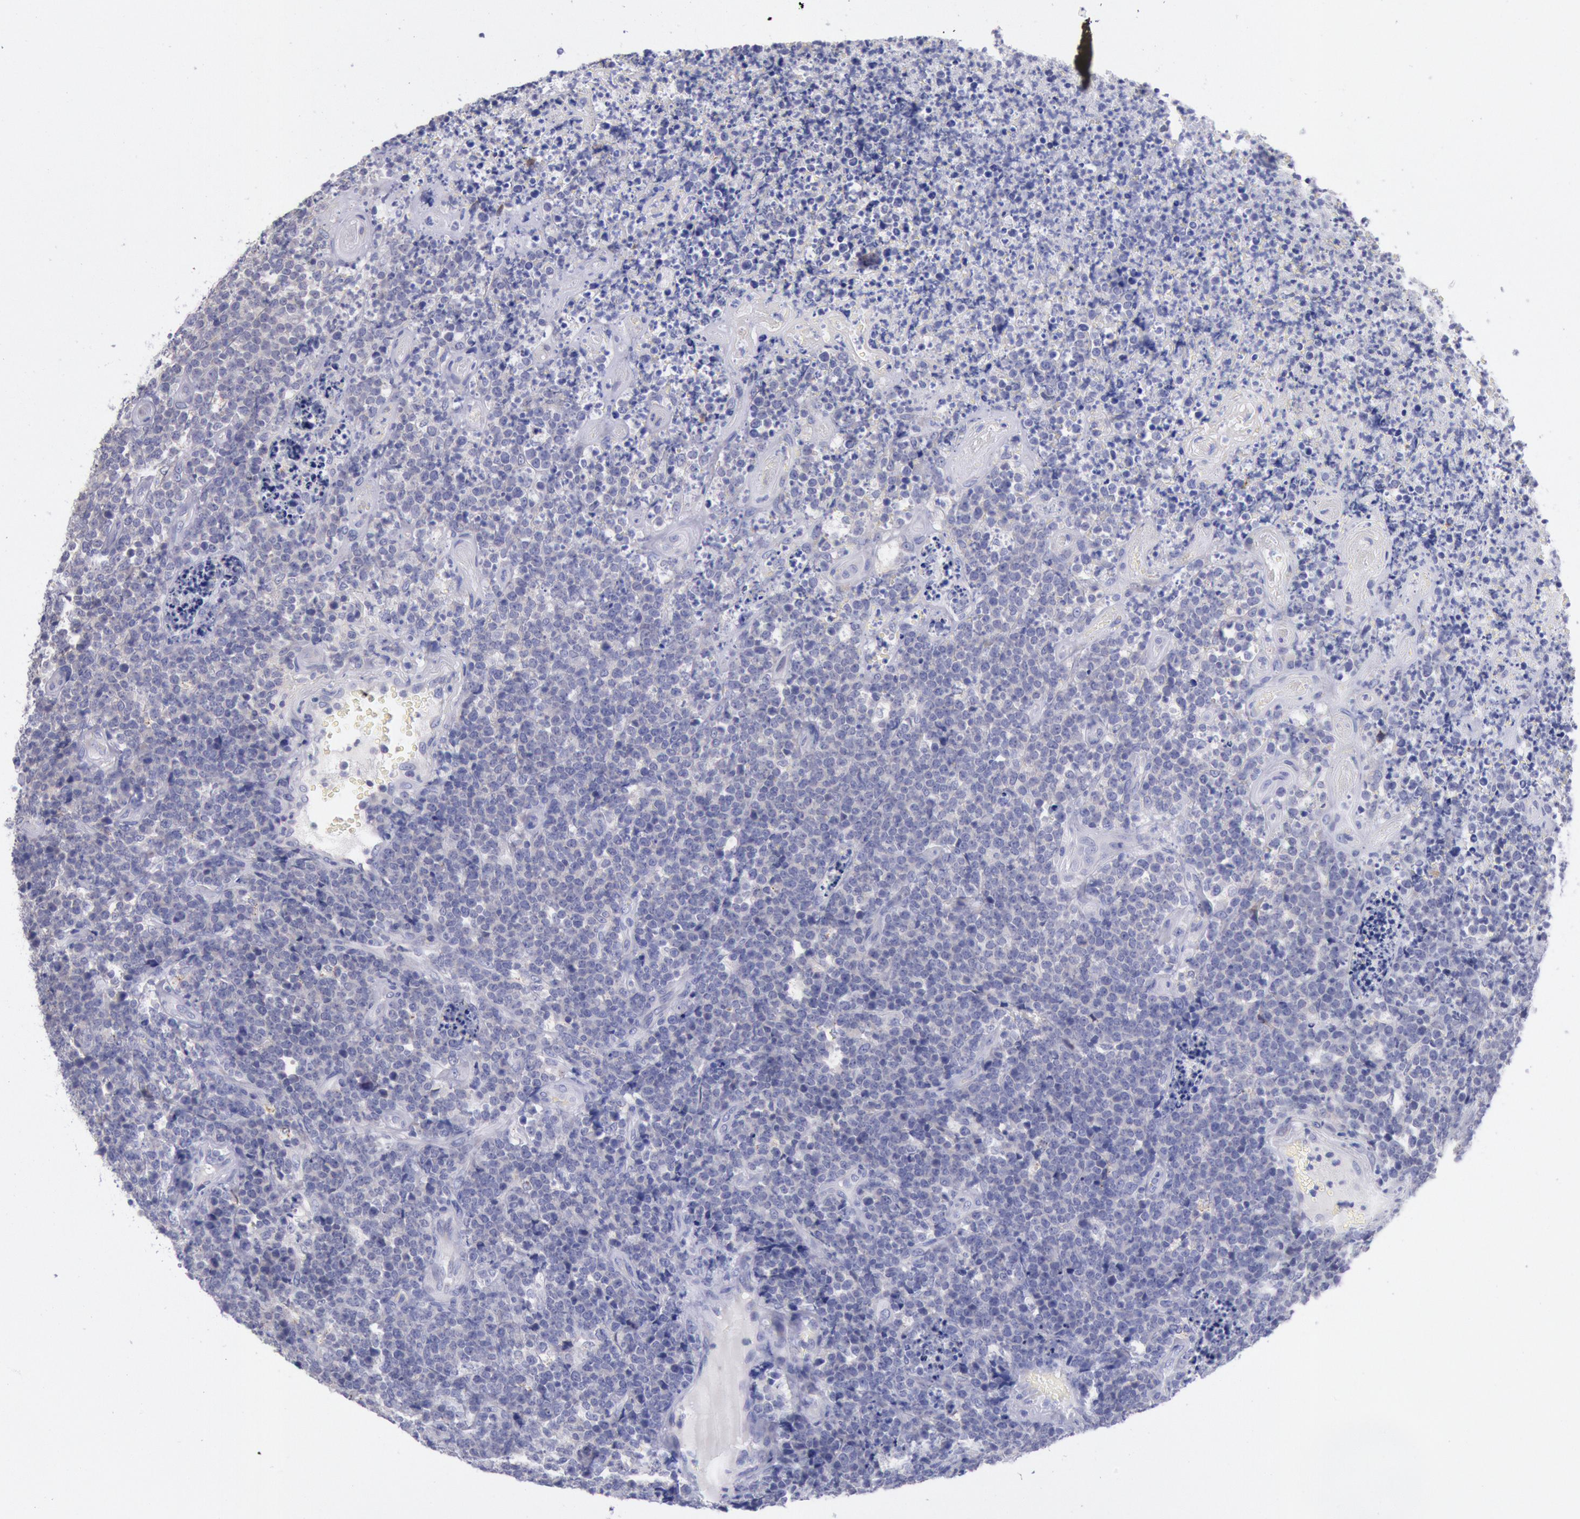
{"staining": {"intensity": "negative", "quantity": "none", "location": "none"}, "tissue": "lymphoma", "cell_type": "Tumor cells", "image_type": "cancer", "snomed": [{"axis": "morphology", "description": "Malignant lymphoma, non-Hodgkin's type, High grade"}, {"axis": "topography", "description": "Small intestine"}, {"axis": "topography", "description": "Colon"}], "caption": "This is an IHC photomicrograph of lymphoma. There is no positivity in tumor cells.", "gene": "GAL3ST1", "patient": {"sex": "male", "age": 8}}